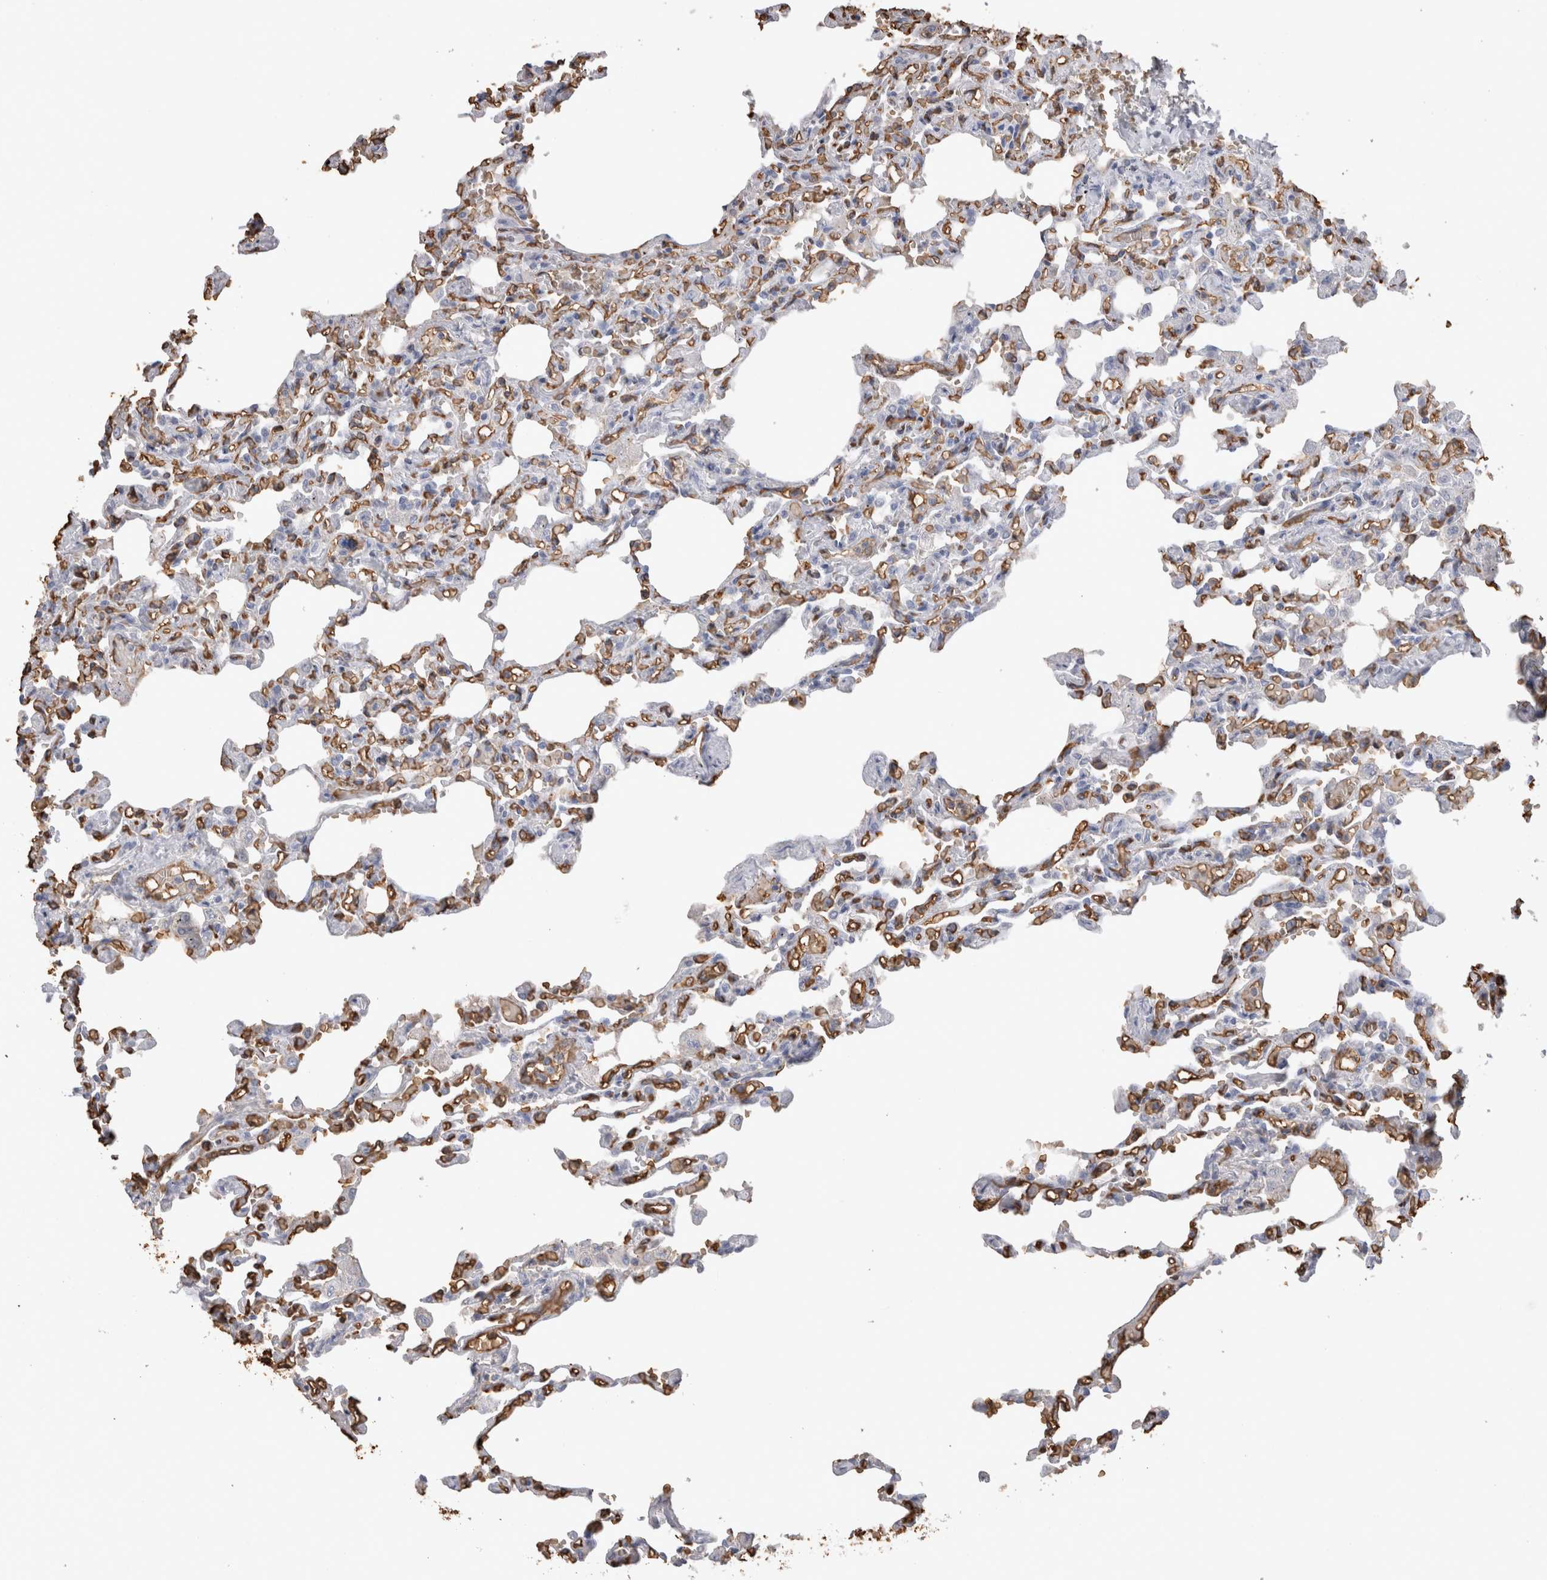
{"staining": {"intensity": "negative", "quantity": "none", "location": "none"}, "tissue": "lung", "cell_type": "Alveolar cells", "image_type": "normal", "snomed": [{"axis": "morphology", "description": "Normal tissue, NOS"}, {"axis": "topography", "description": "Lung"}], "caption": "IHC of benign lung shows no expression in alveolar cells.", "gene": "IL17RC", "patient": {"sex": "male", "age": 21}}